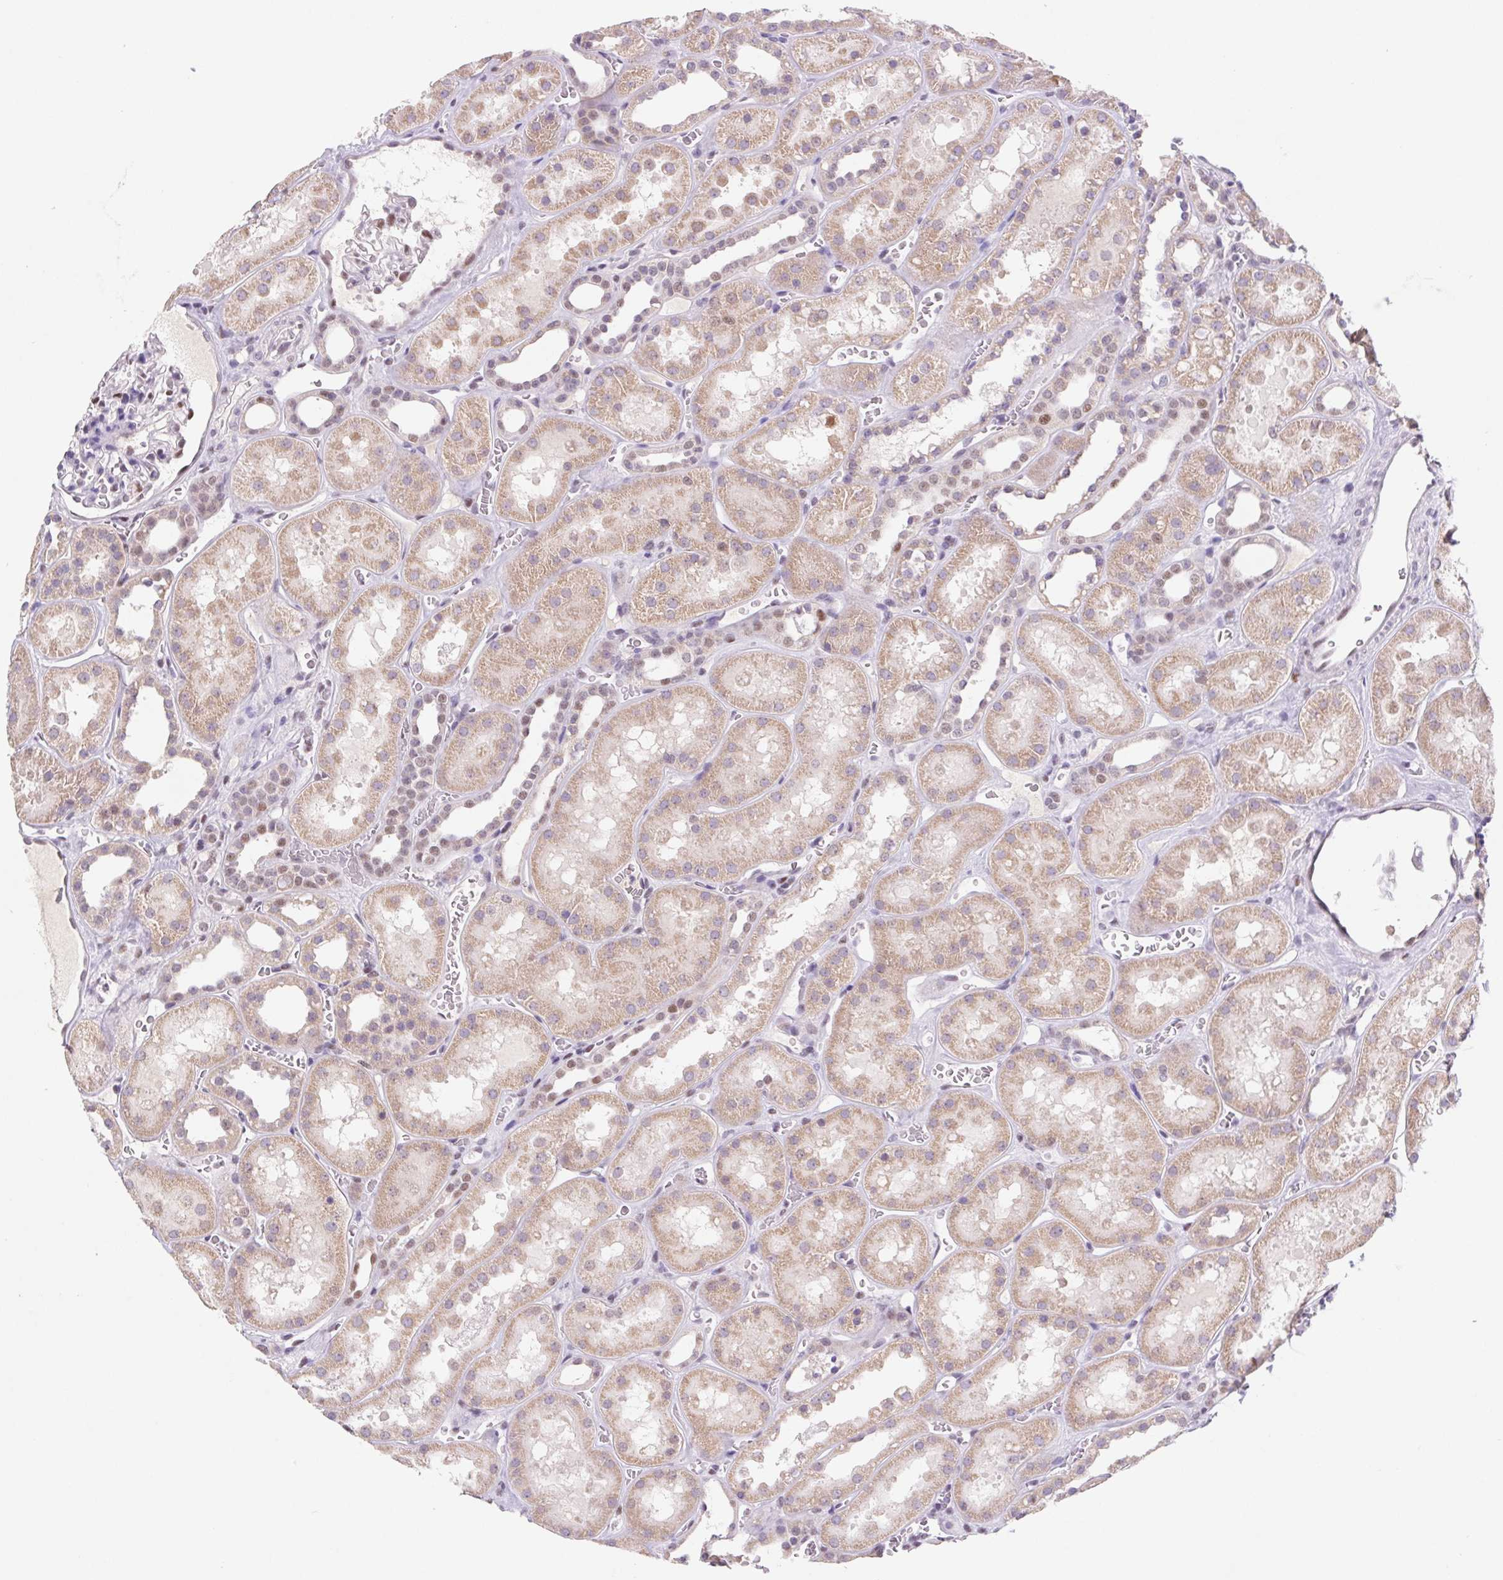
{"staining": {"intensity": "moderate", "quantity": "25%-75%", "location": "nuclear"}, "tissue": "kidney", "cell_type": "Cells in glomeruli", "image_type": "normal", "snomed": [{"axis": "morphology", "description": "Normal tissue, NOS"}, {"axis": "topography", "description": "Kidney"}], "caption": "High-power microscopy captured an immunohistochemistry (IHC) photomicrograph of unremarkable kidney, revealing moderate nuclear positivity in approximately 25%-75% of cells in glomeruli. Nuclei are stained in blue.", "gene": "DPPA5", "patient": {"sex": "female", "age": 41}}